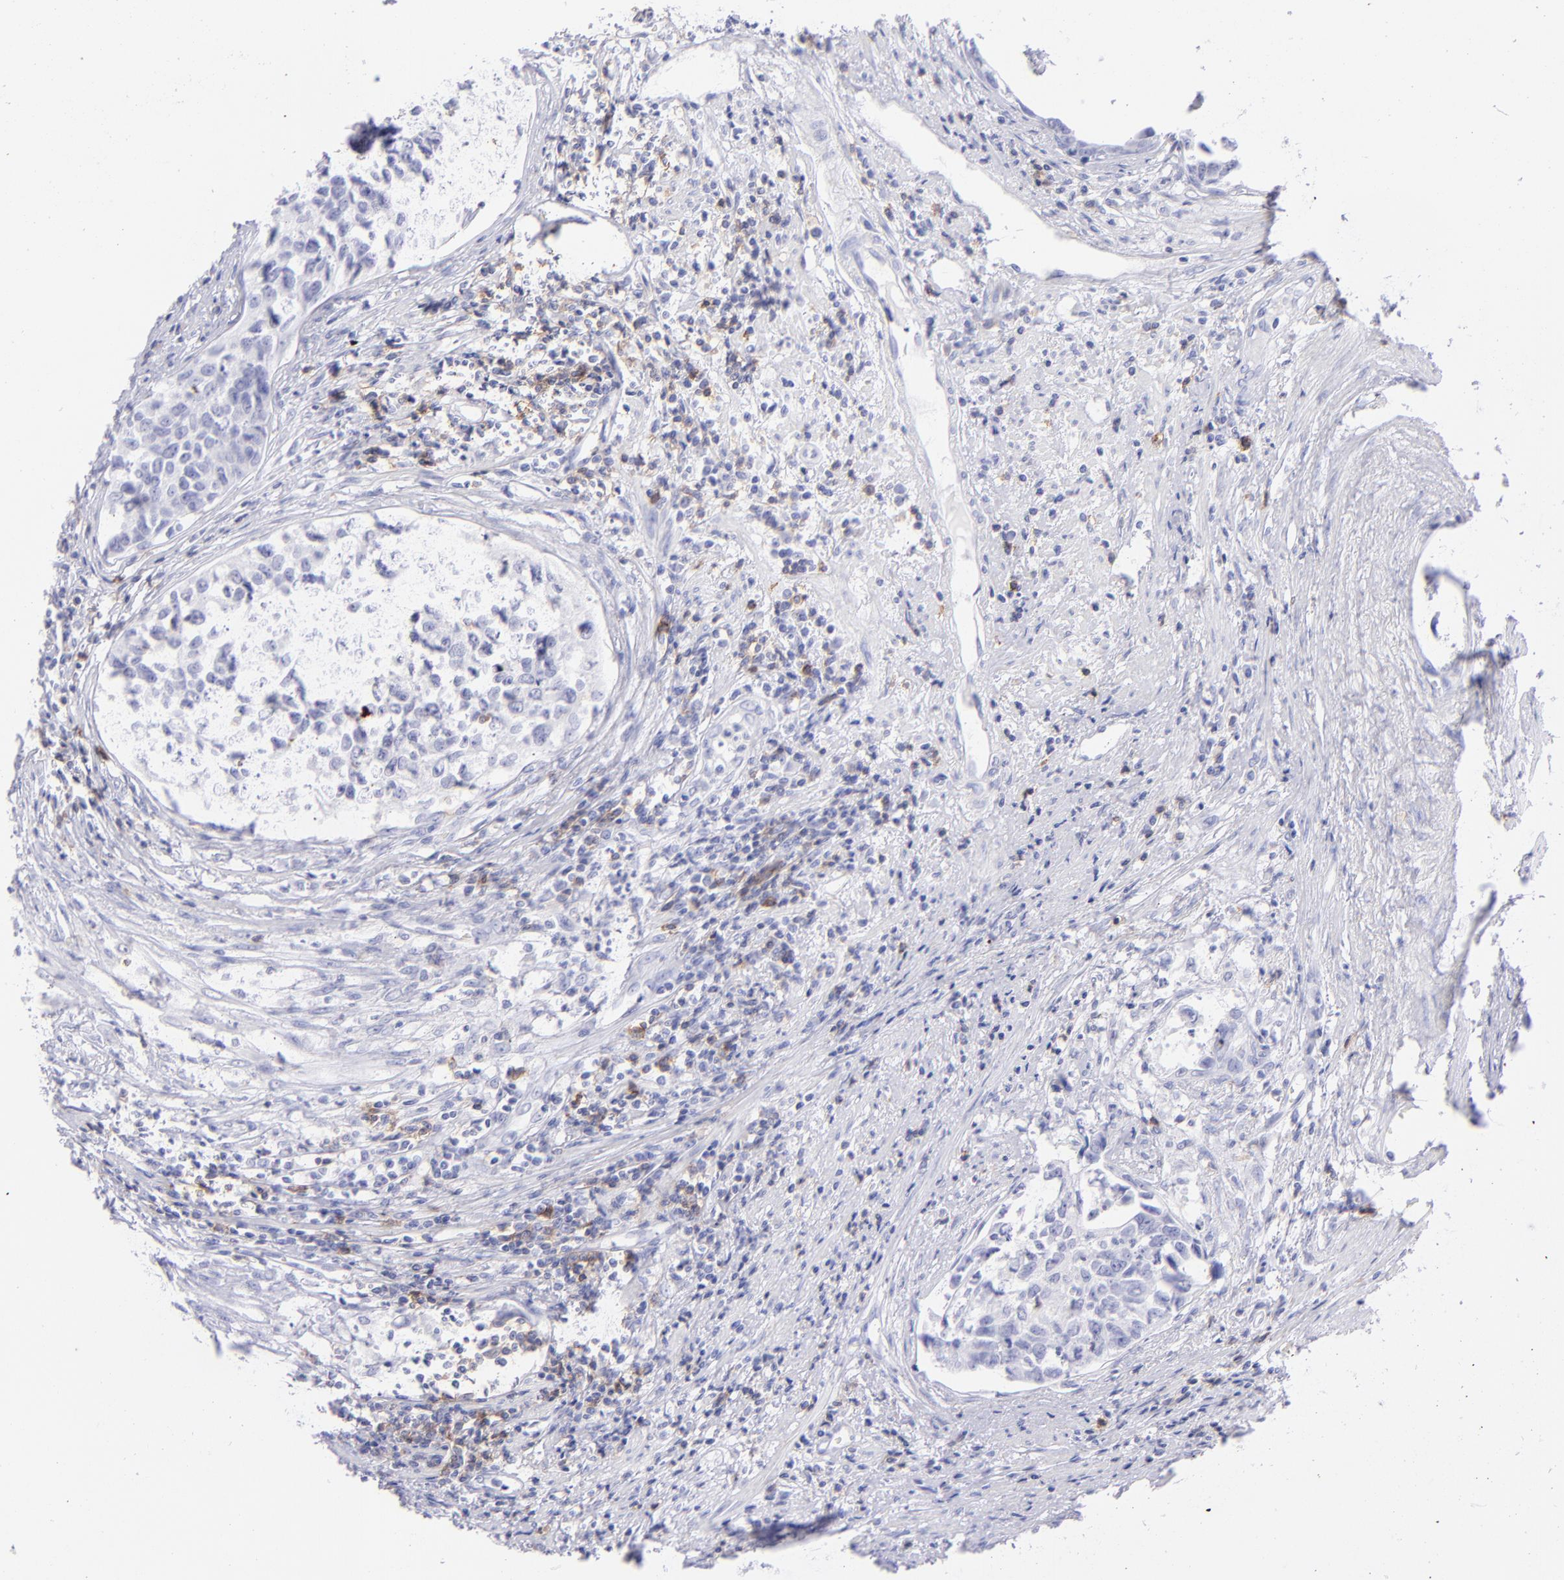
{"staining": {"intensity": "negative", "quantity": "none", "location": "none"}, "tissue": "urothelial cancer", "cell_type": "Tumor cells", "image_type": "cancer", "snomed": [{"axis": "morphology", "description": "Urothelial carcinoma, High grade"}, {"axis": "topography", "description": "Urinary bladder"}], "caption": "The immunohistochemistry photomicrograph has no significant expression in tumor cells of high-grade urothelial carcinoma tissue.", "gene": "CD69", "patient": {"sex": "male", "age": 81}}